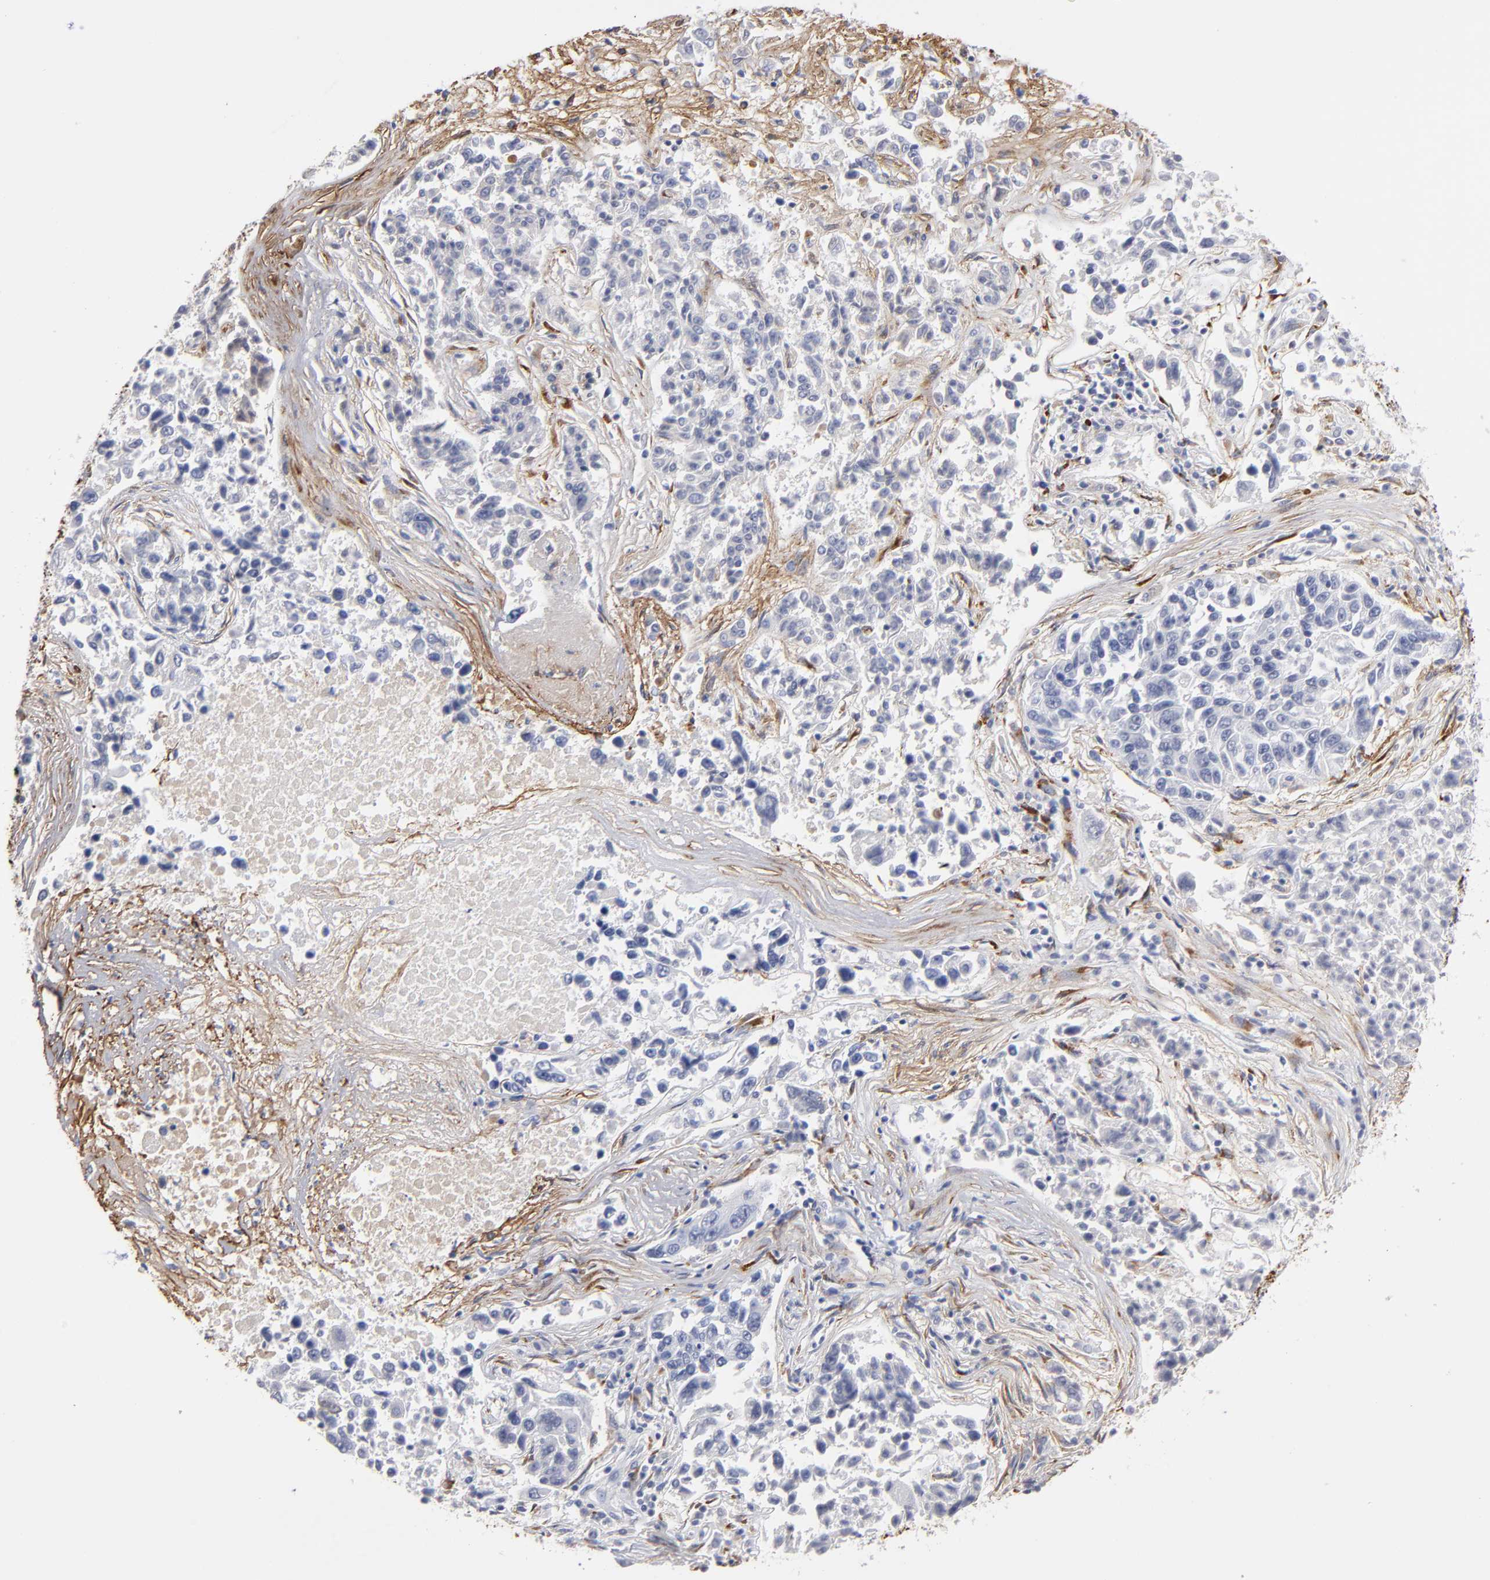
{"staining": {"intensity": "negative", "quantity": "none", "location": "none"}, "tissue": "lung cancer", "cell_type": "Tumor cells", "image_type": "cancer", "snomed": [{"axis": "morphology", "description": "Adenocarcinoma, NOS"}, {"axis": "topography", "description": "Lung"}], "caption": "Lung cancer (adenocarcinoma) was stained to show a protein in brown. There is no significant positivity in tumor cells.", "gene": "EMILIN1", "patient": {"sex": "male", "age": 84}}